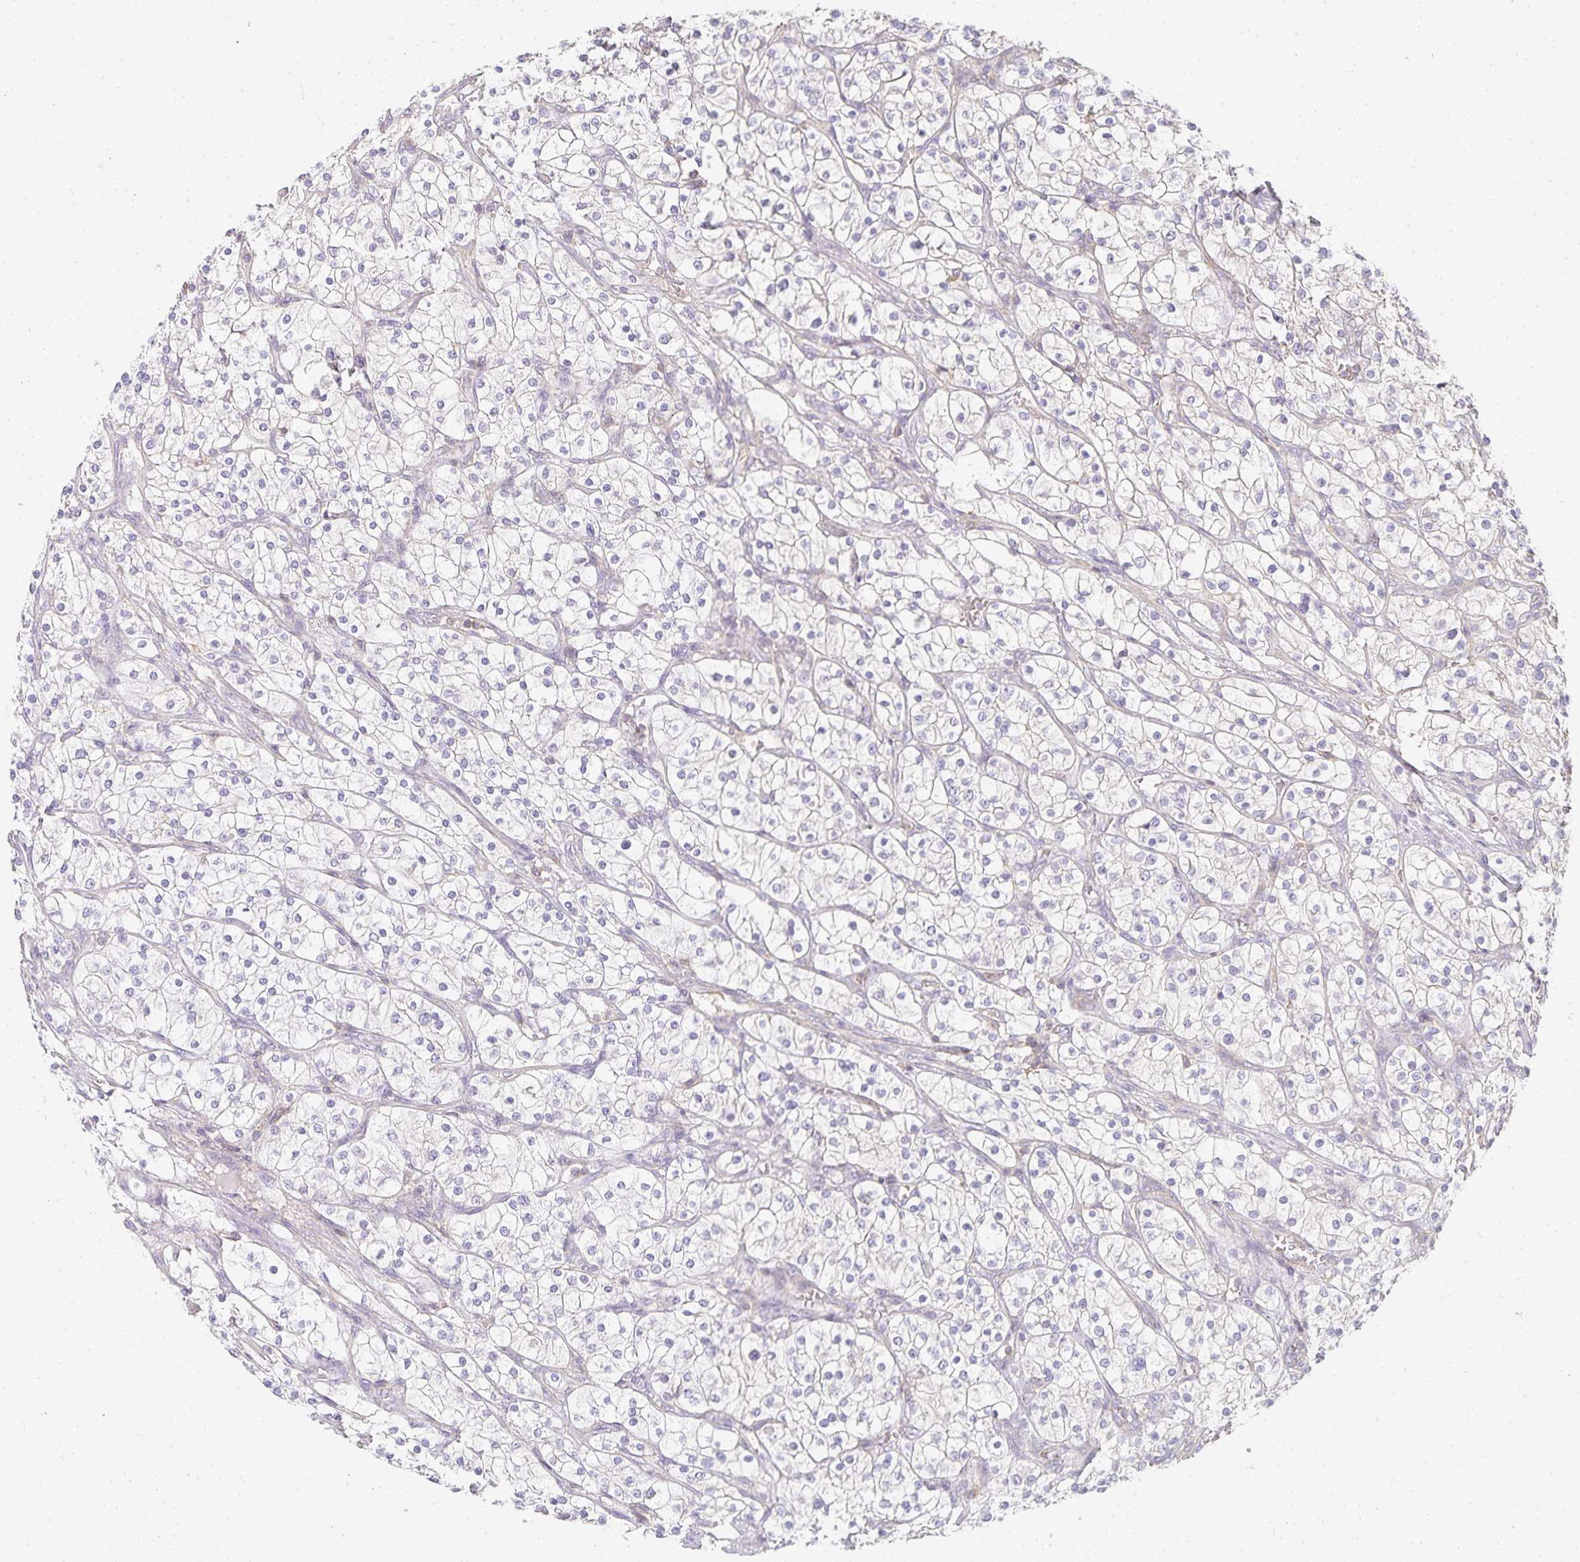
{"staining": {"intensity": "negative", "quantity": "none", "location": "none"}, "tissue": "renal cancer", "cell_type": "Tumor cells", "image_type": "cancer", "snomed": [{"axis": "morphology", "description": "Adenocarcinoma, NOS"}, {"axis": "topography", "description": "Kidney"}], "caption": "The histopathology image exhibits no staining of tumor cells in adenocarcinoma (renal).", "gene": "GATA3", "patient": {"sex": "male", "age": 80}}